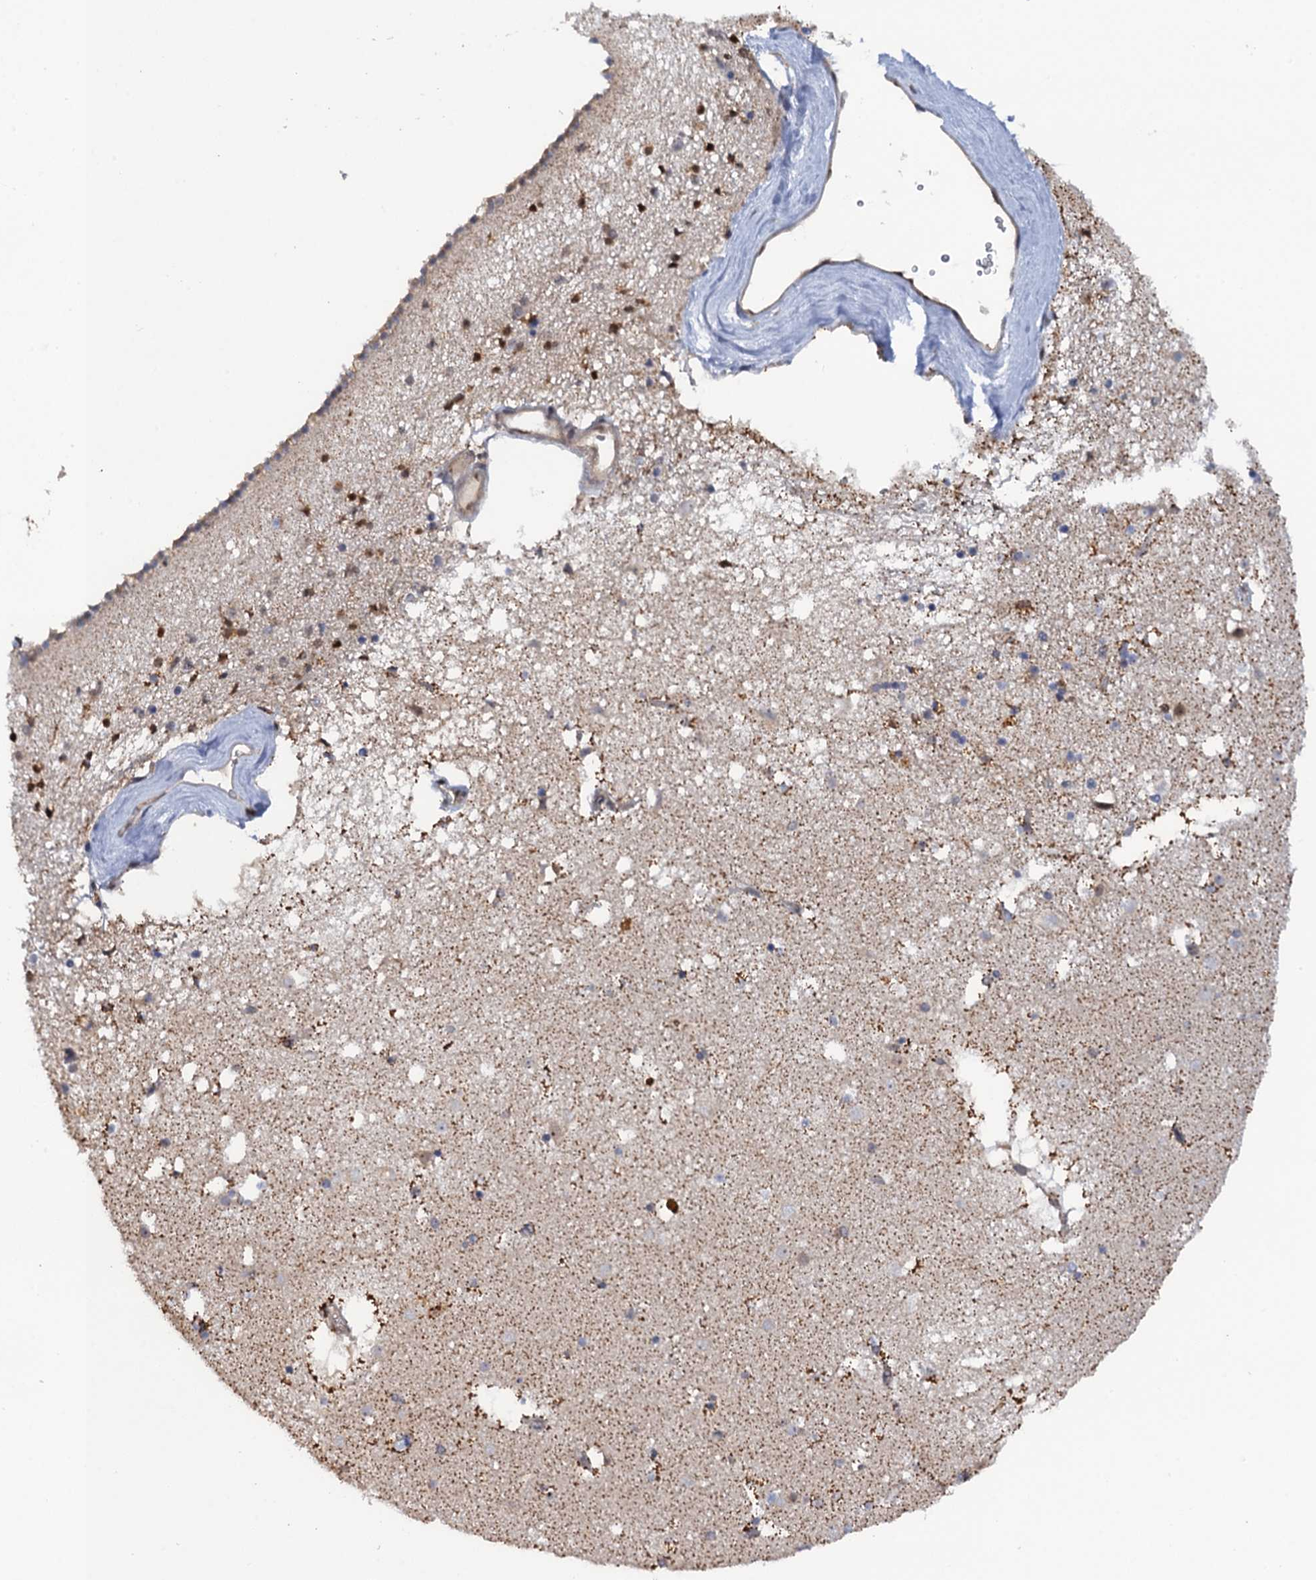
{"staining": {"intensity": "moderate", "quantity": "<25%", "location": "nuclear"}, "tissue": "caudate", "cell_type": "Glial cells", "image_type": "normal", "snomed": [{"axis": "morphology", "description": "Normal tissue, NOS"}, {"axis": "topography", "description": "Lateral ventricle wall"}], "caption": "This histopathology image demonstrates IHC staining of normal caudate, with low moderate nuclear positivity in approximately <25% of glial cells.", "gene": "ZAR1L", "patient": {"sex": "male", "age": 70}}